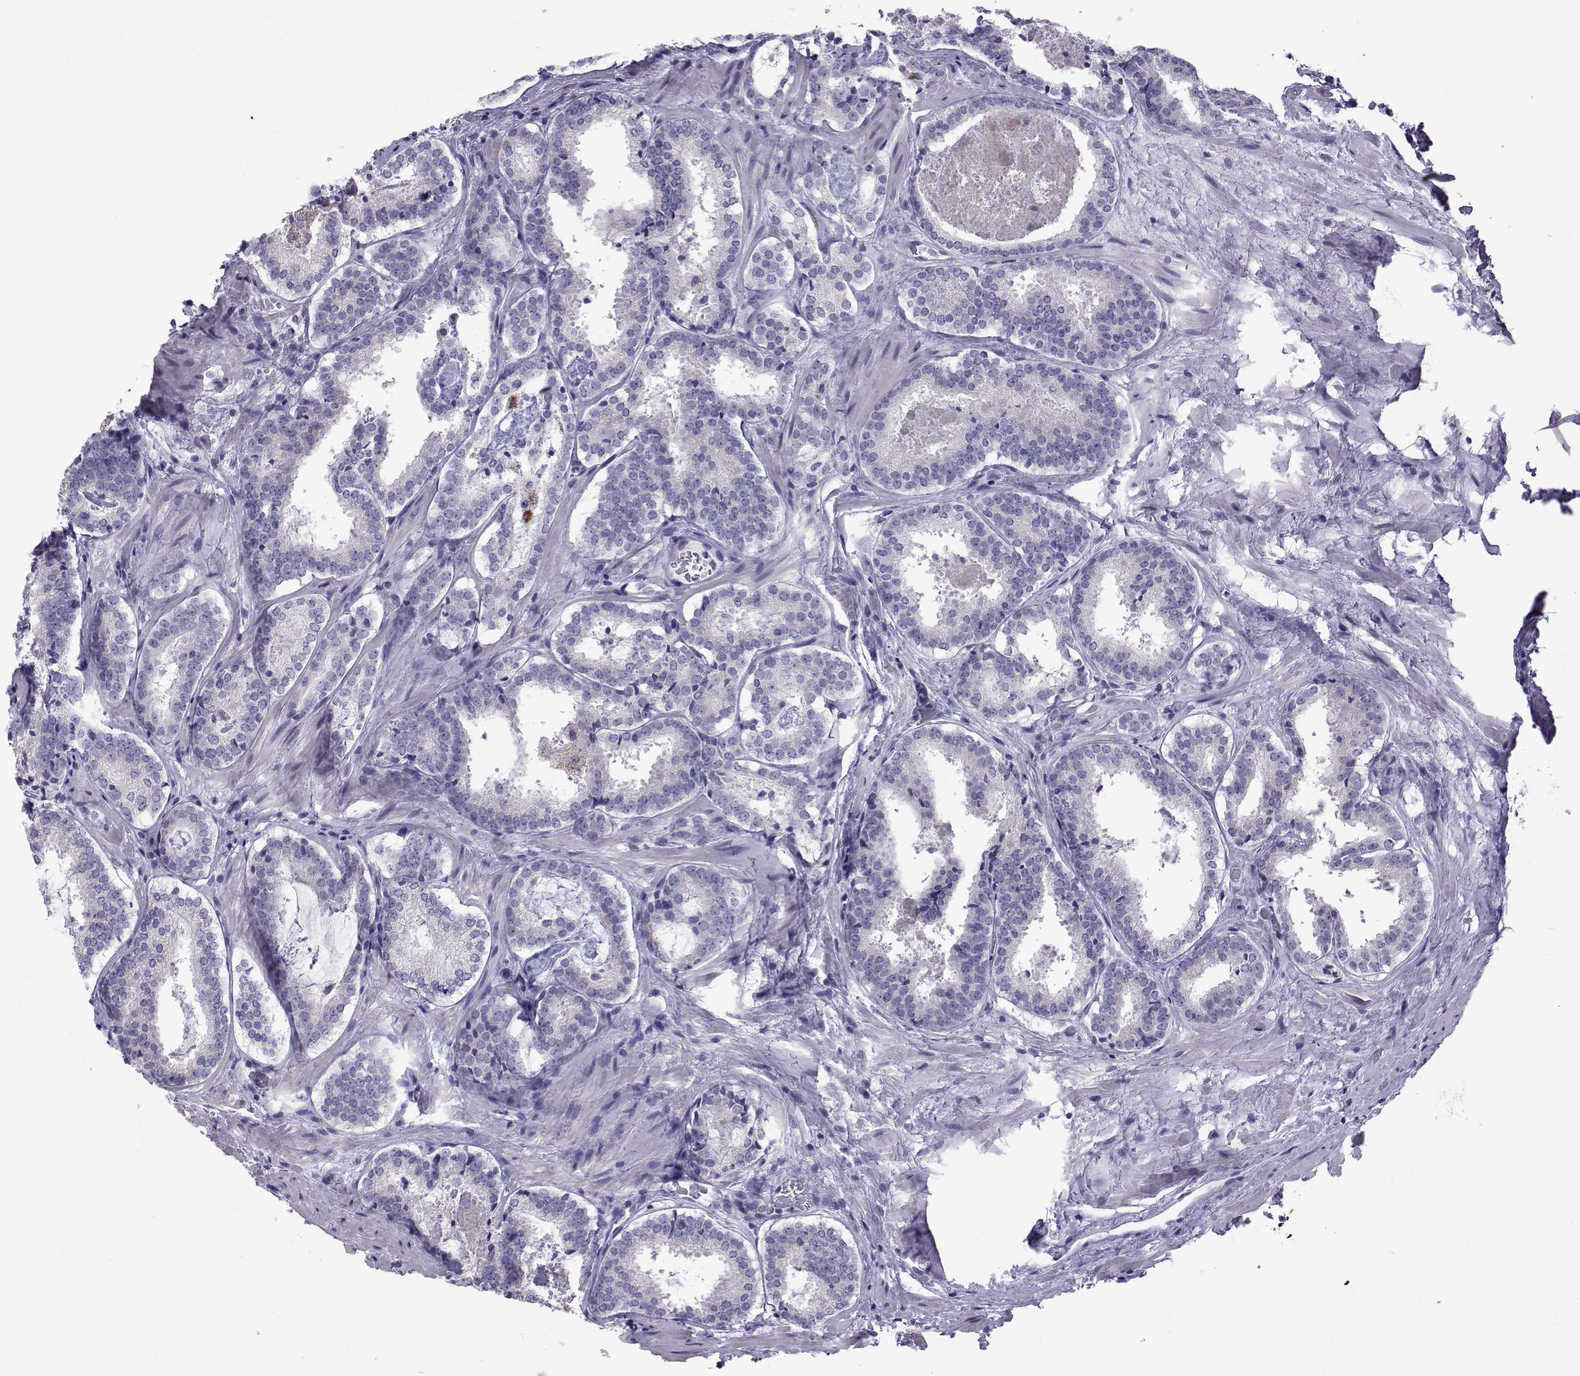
{"staining": {"intensity": "negative", "quantity": "none", "location": "none"}, "tissue": "prostate cancer", "cell_type": "Tumor cells", "image_type": "cancer", "snomed": [{"axis": "morphology", "description": "Adenocarcinoma, NOS"}, {"axis": "morphology", "description": "Adenocarcinoma, High grade"}, {"axis": "topography", "description": "Prostate"}], "caption": "Immunohistochemistry image of prostate cancer (adenocarcinoma) stained for a protein (brown), which demonstrates no staining in tumor cells.", "gene": "CFAP70", "patient": {"sex": "male", "age": 62}}